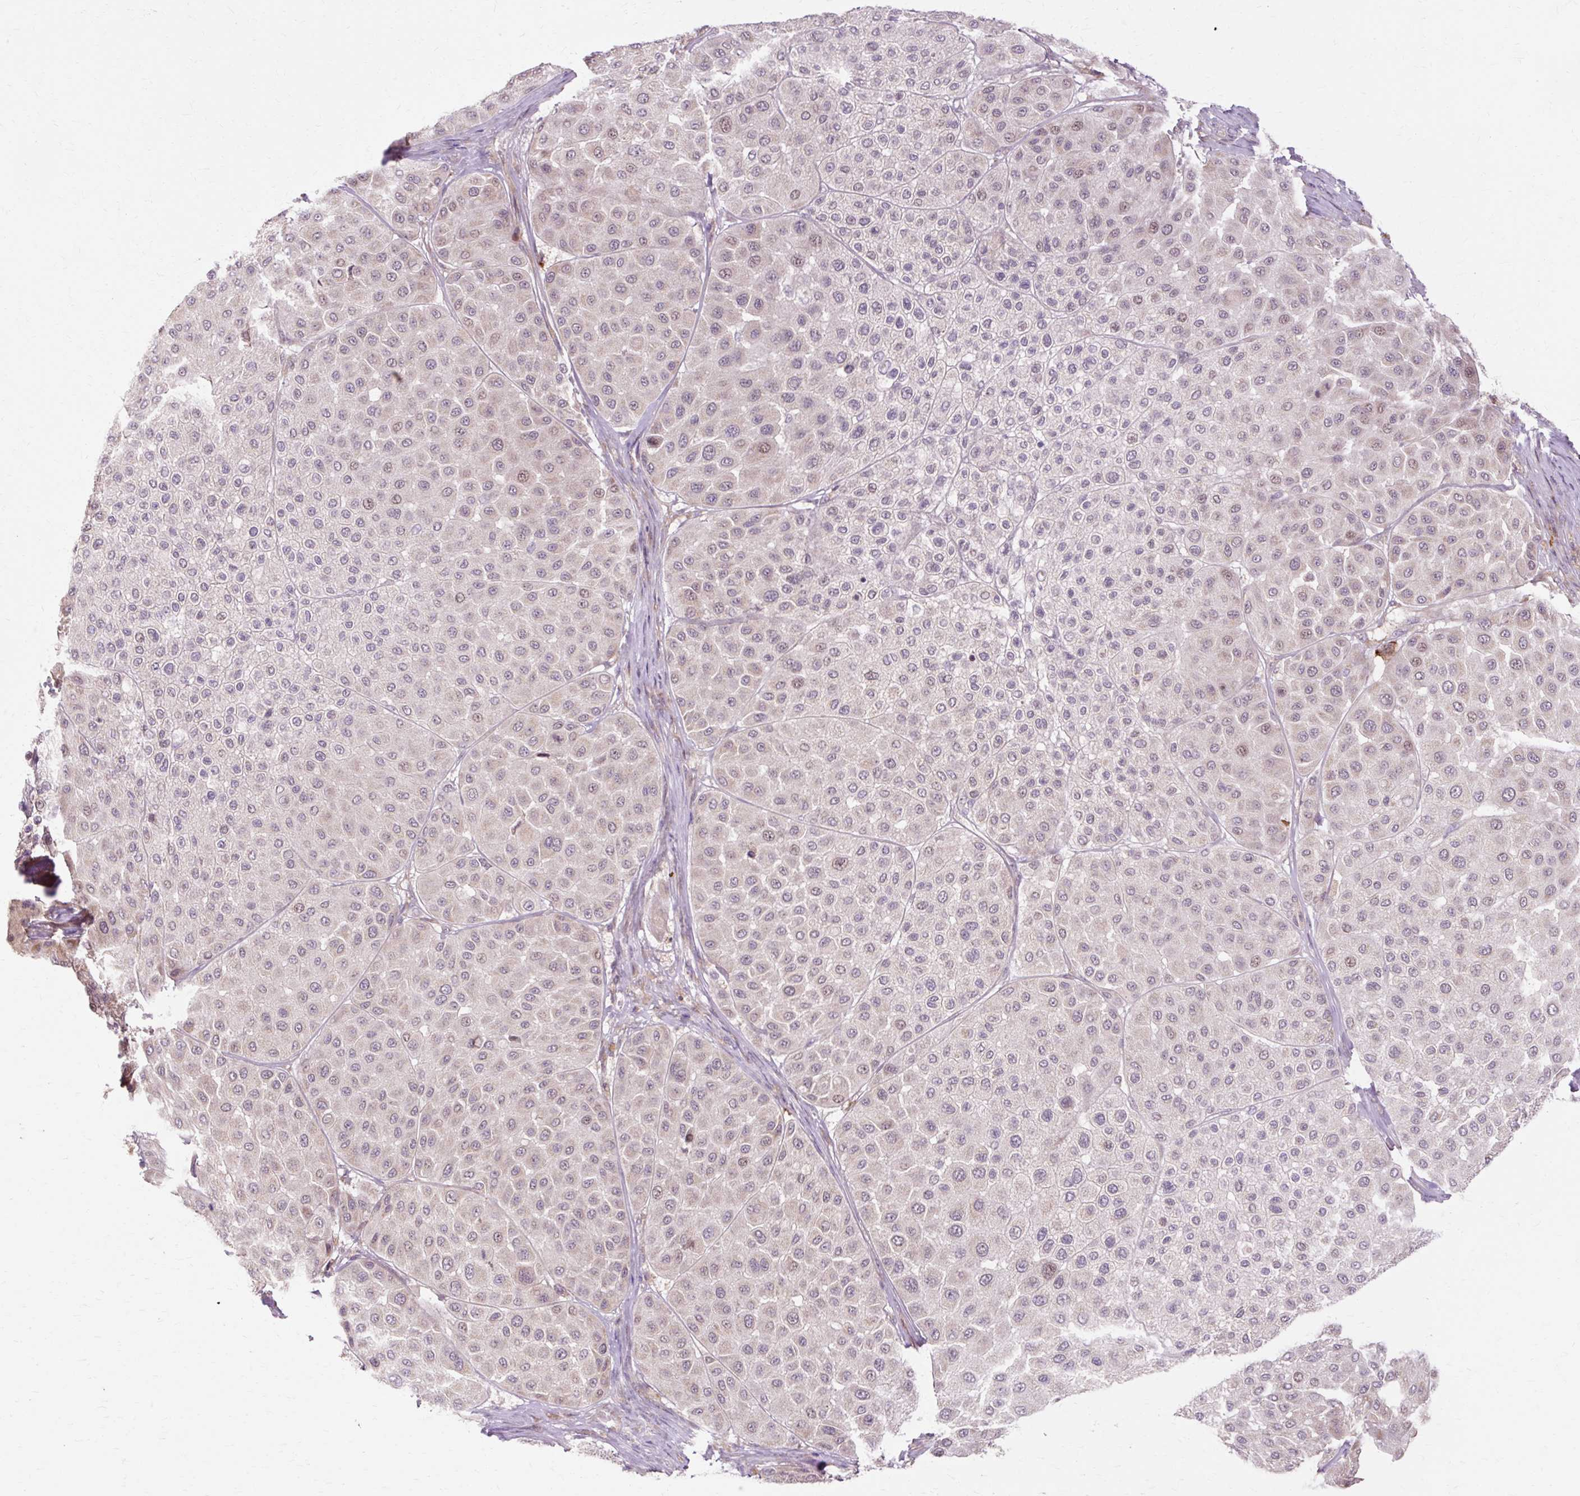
{"staining": {"intensity": "weak", "quantity": "<25%", "location": "cytoplasmic/membranous"}, "tissue": "melanoma", "cell_type": "Tumor cells", "image_type": "cancer", "snomed": [{"axis": "morphology", "description": "Malignant melanoma, Metastatic site"}, {"axis": "topography", "description": "Smooth muscle"}], "caption": "DAB (3,3'-diaminobenzidine) immunohistochemical staining of malignant melanoma (metastatic site) demonstrates no significant staining in tumor cells.", "gene": "GEMIN2", "patient": {"sex": "male", "age": 41}}